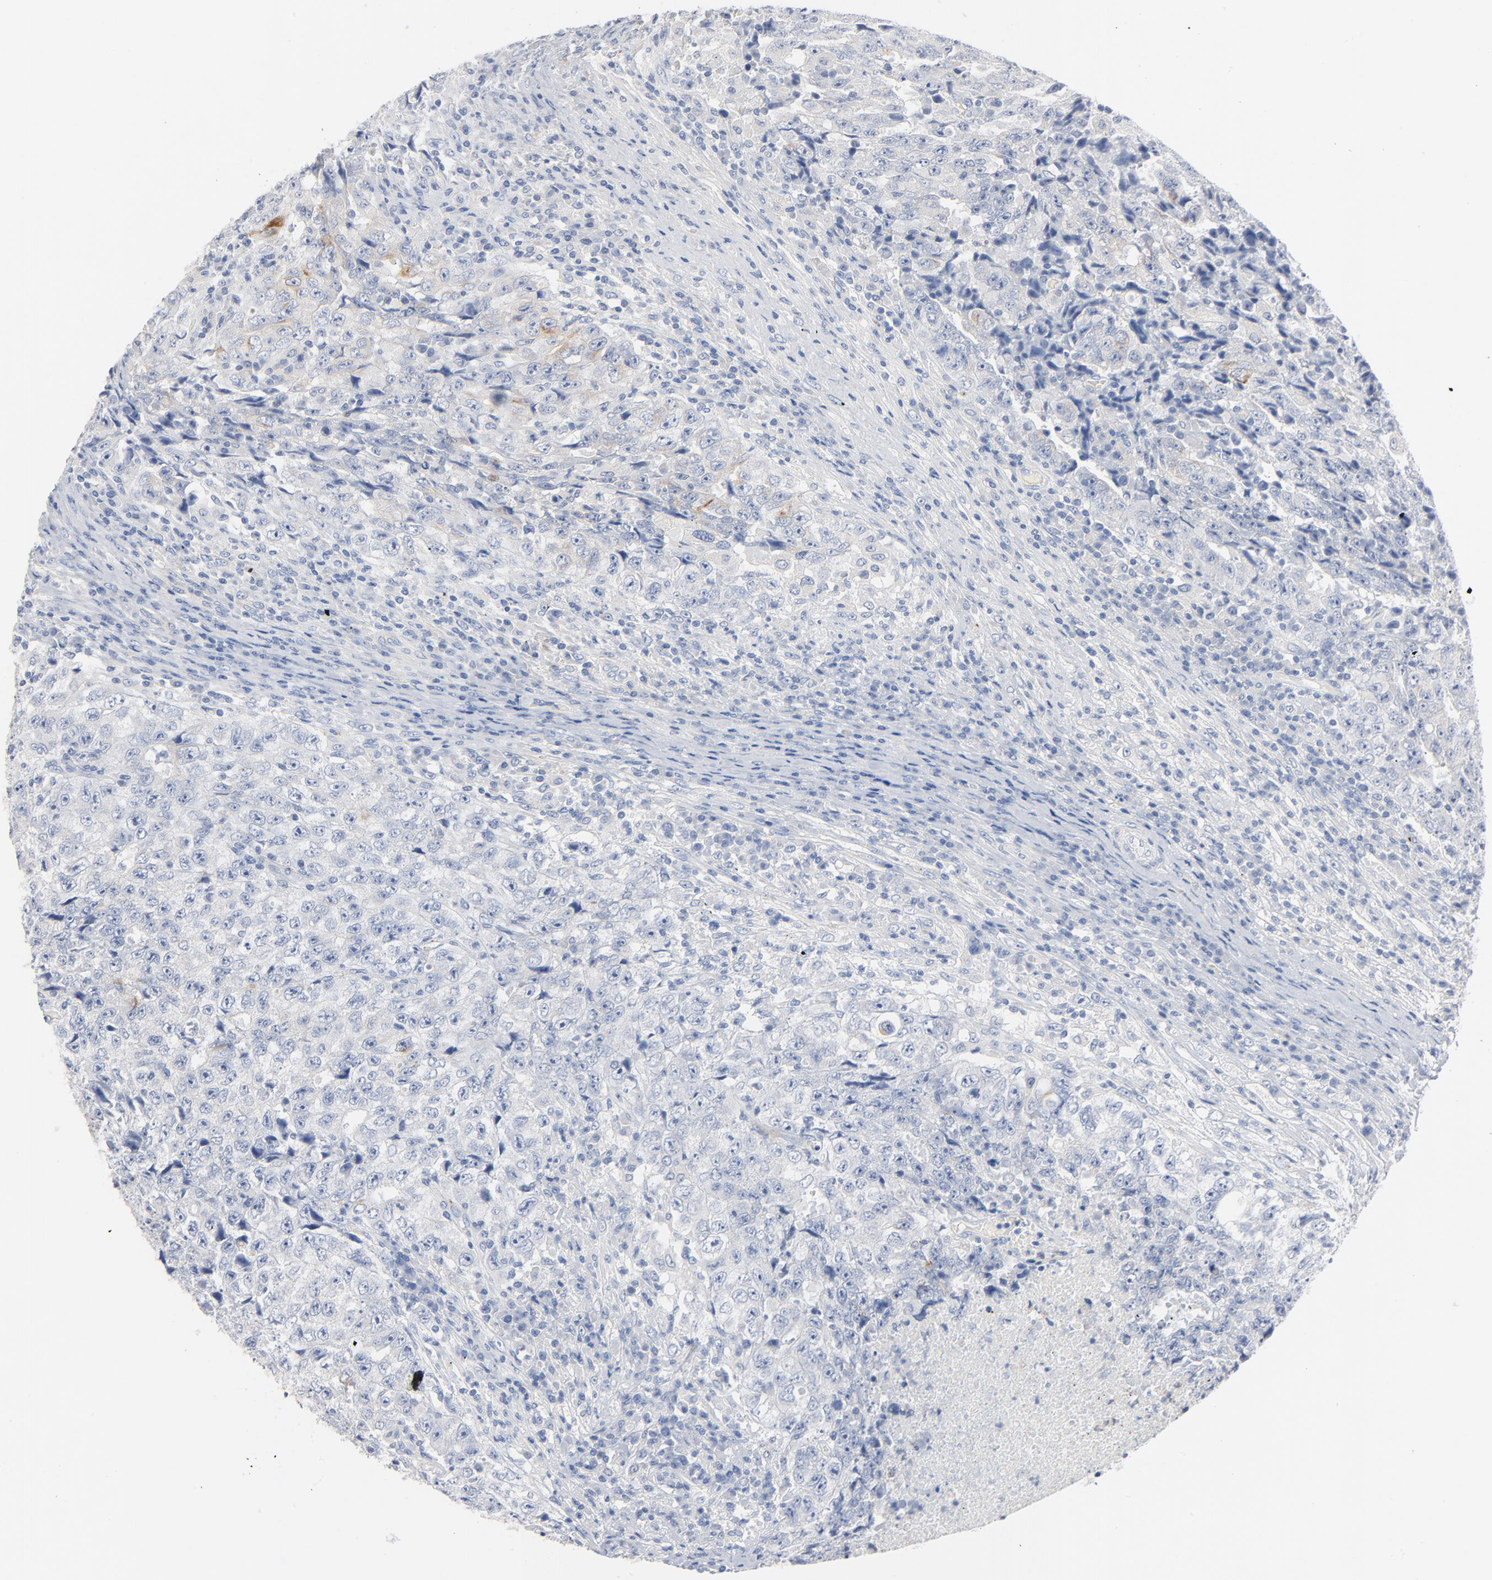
{"staining": {"intensity": "negative", "quantity": "none", "location": "none"}, "tissue": "testis cancer", "cell_type": "Tumor cells", "image_type": "cancer", "snomed": [{"axis": "morphology", "description": "Necrosis, NOS"}, {"axis": "morphology", "description": "Carcinoma, Embryonal, NOS"}, {"axis": "topography", "description": "Testis"}], "caption": "Human testis embryonal carcinoma stained for a protein using immunohistochemistry reveals no positivity in tumor cells.", "gene": "IFT43", "patient": {"sex": "male", "age": 19}}